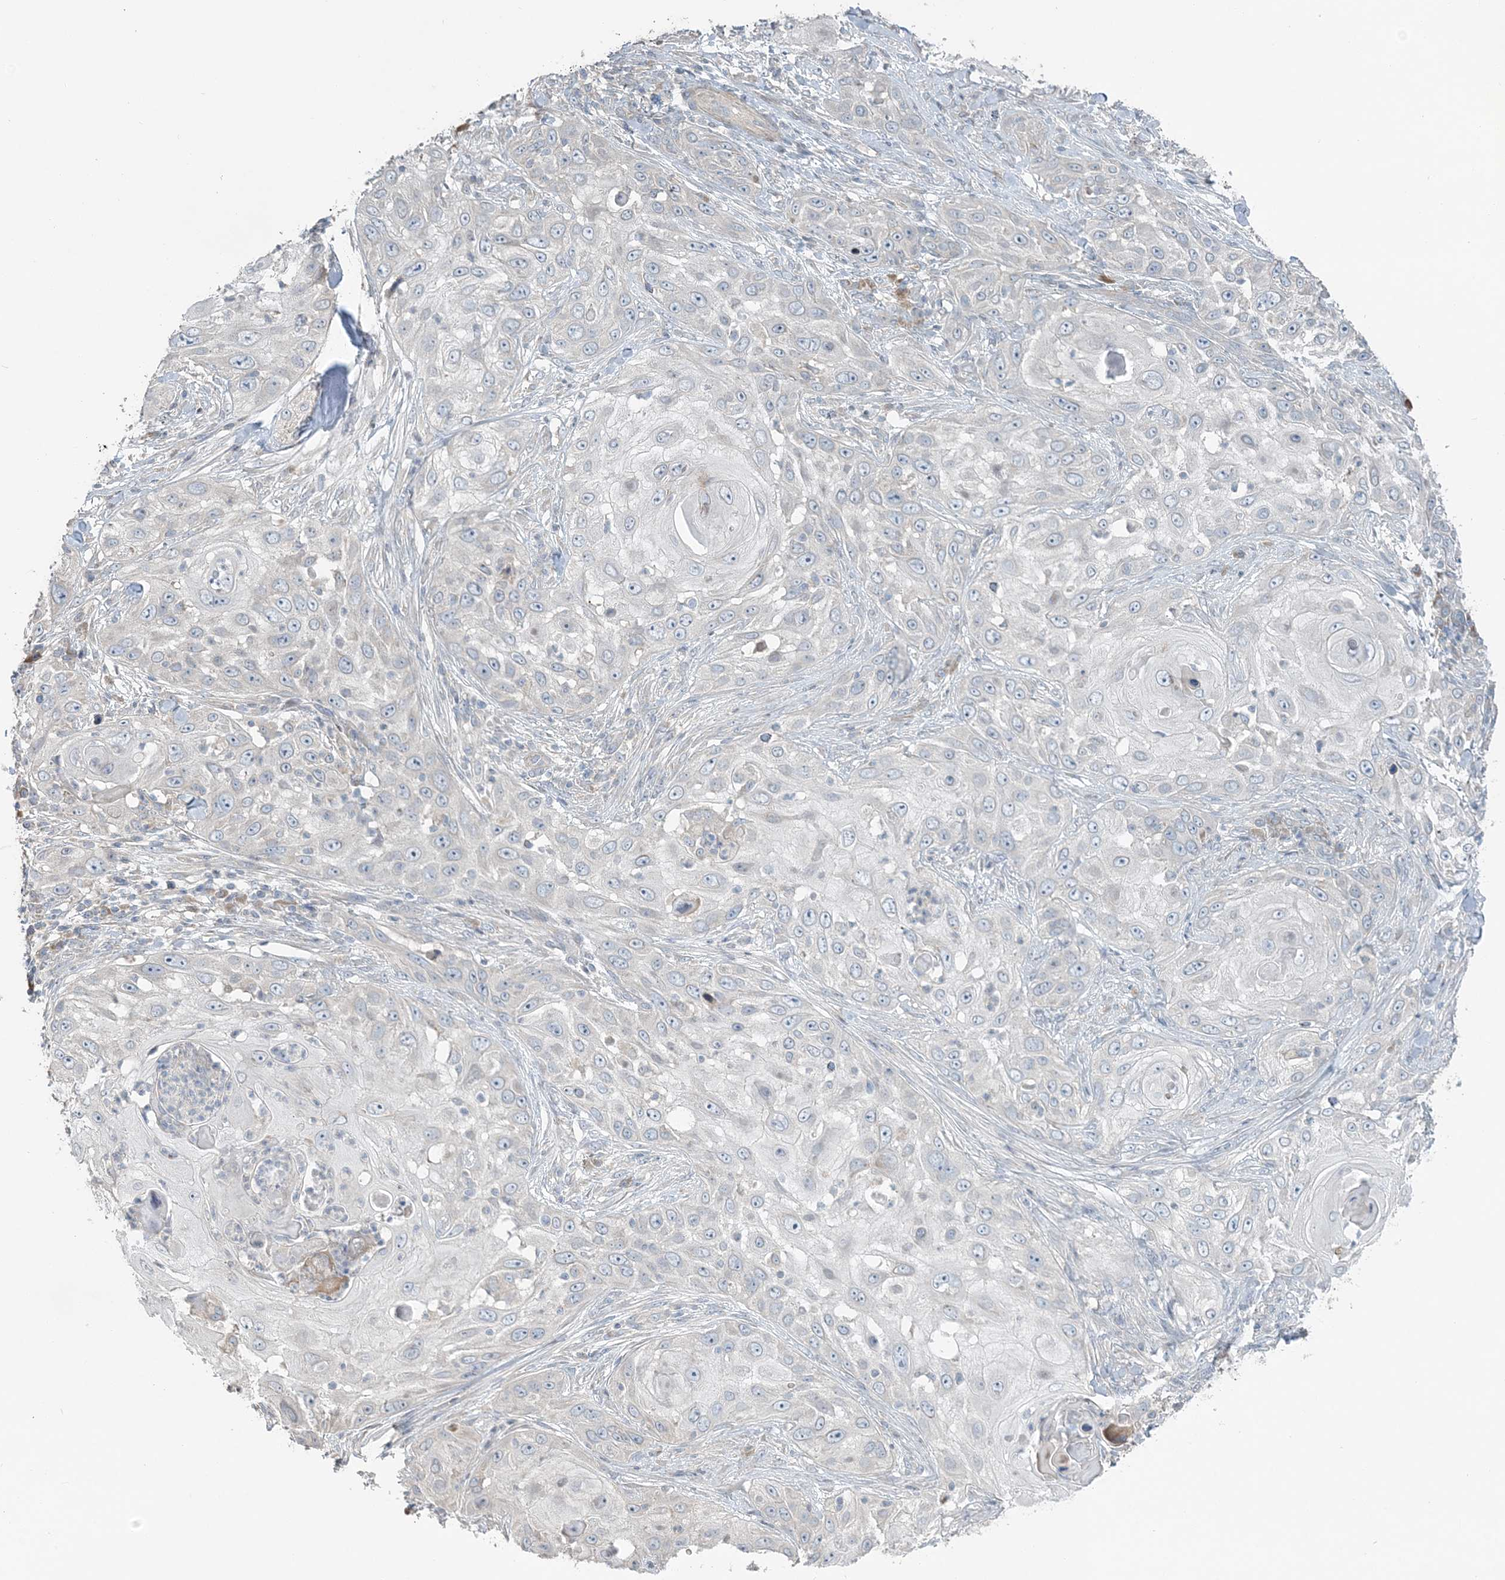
{"staining": {"intensity": "negative", "quantity": "none", "location": "none"}, "tissue": "skin cancer", "cell_type": "Tumor cells", "image_type": "cancer", "snomed": [{"axis": "morphology", "description": "Squamous cell carcinoma, NOS"}, {"axis": "topography", "description": "Skin"}], "caption": "Tumor cells show no significant expression in skin cancer (squamous cell carcinoma).", "gene": "SLC4A10", "patient": {"sex": "female", "age": 44}}